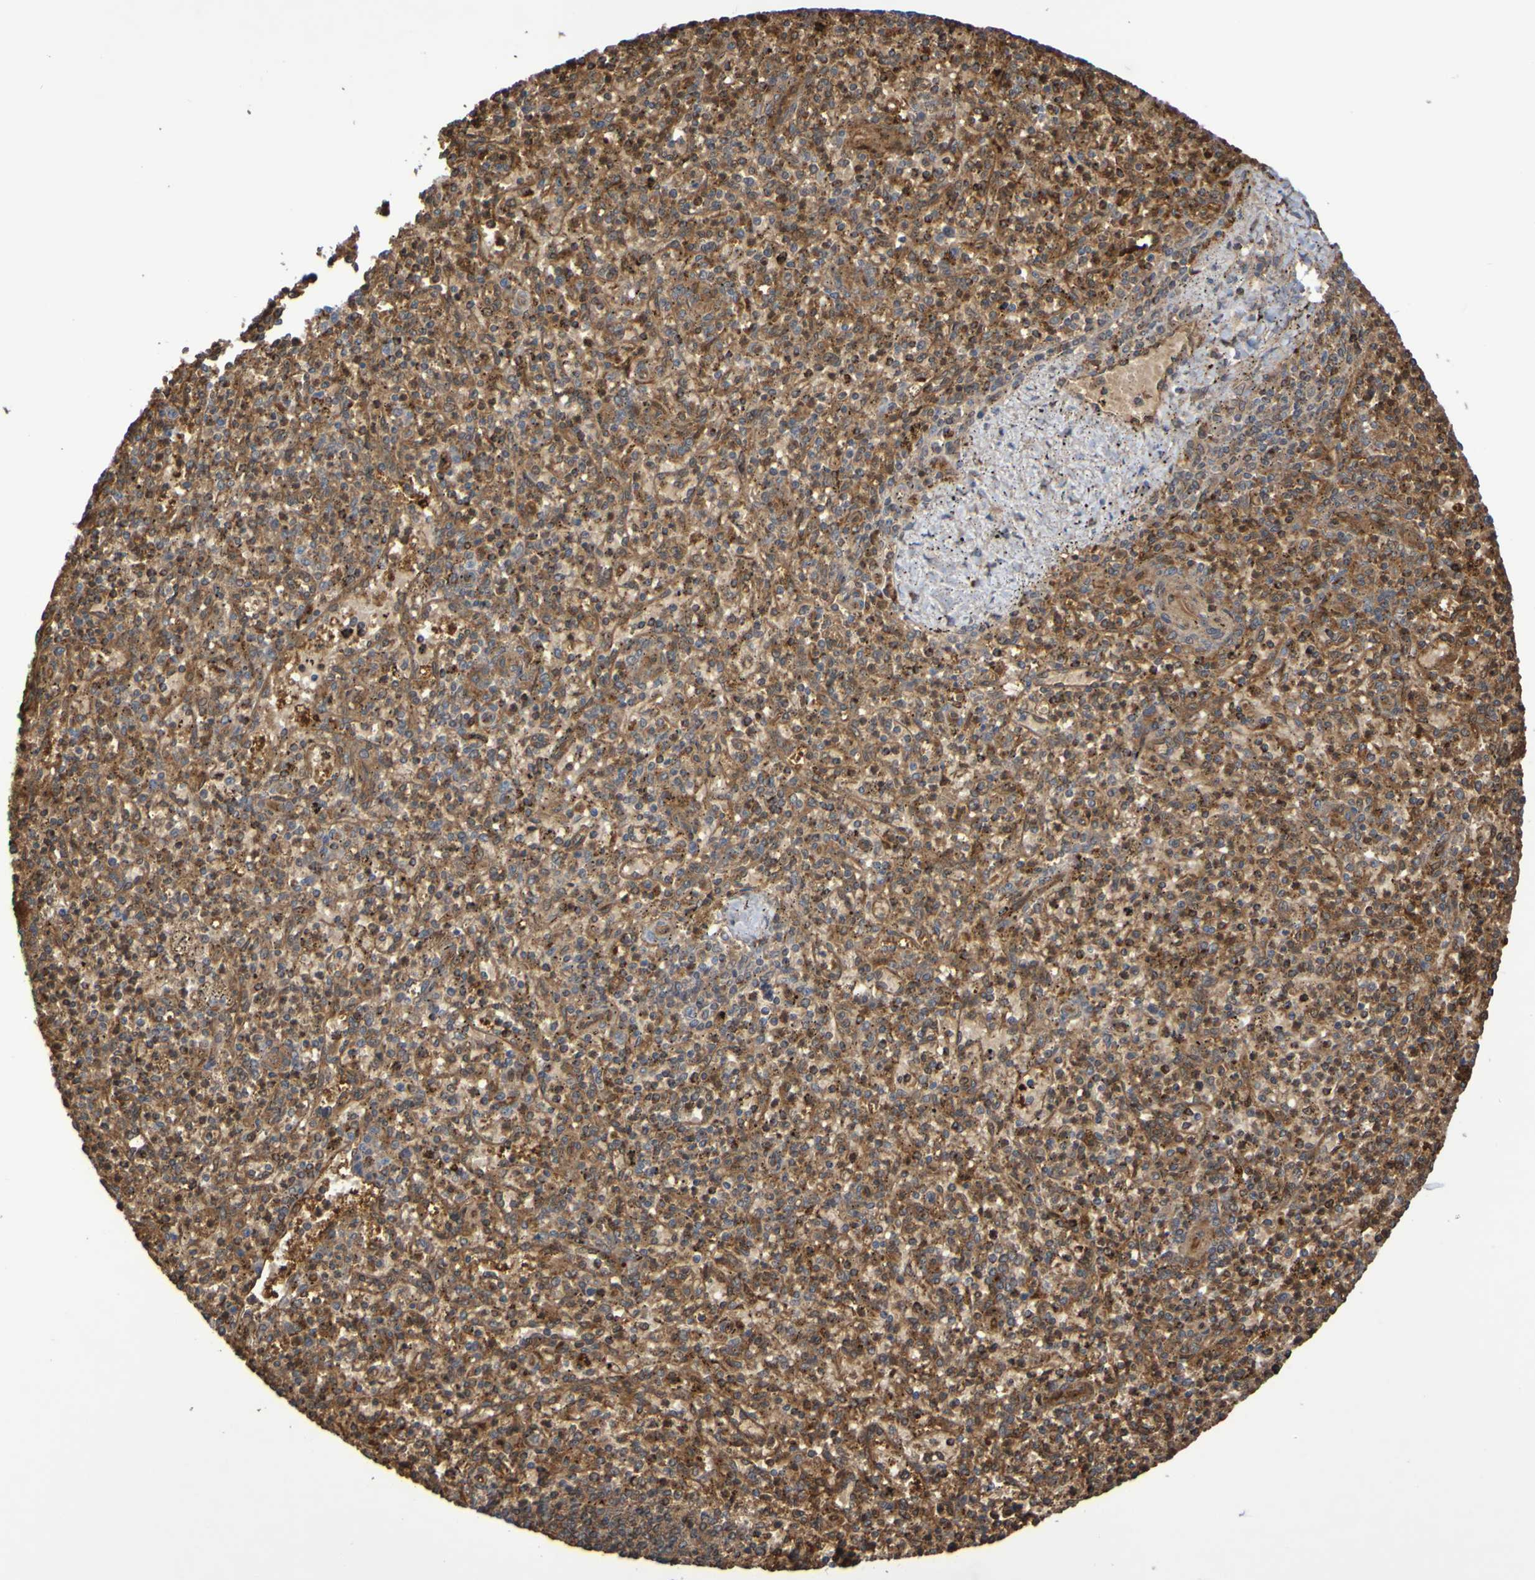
{"staining": {"intensity": "moderate", "quantity": ">75%", "location": "cytoplasmic/membranous"}, "tissue": "spleen", "cell_type": "Cells in red pulp", "image_type": "normal", "snomed": [{"axis": "morphology", "description": "Normal tissue, NOS"}, {"axis": "topography", "description": "Spleen"}], "caption": "Approximately >75% of cells in red pulp in normal spleen display moderate cytoplasmic/membranous protein staining as visualized by brown immunohistochemical staining.", "gene": "SERPINB6", "patient": {"sex": "male", "age": 72}}